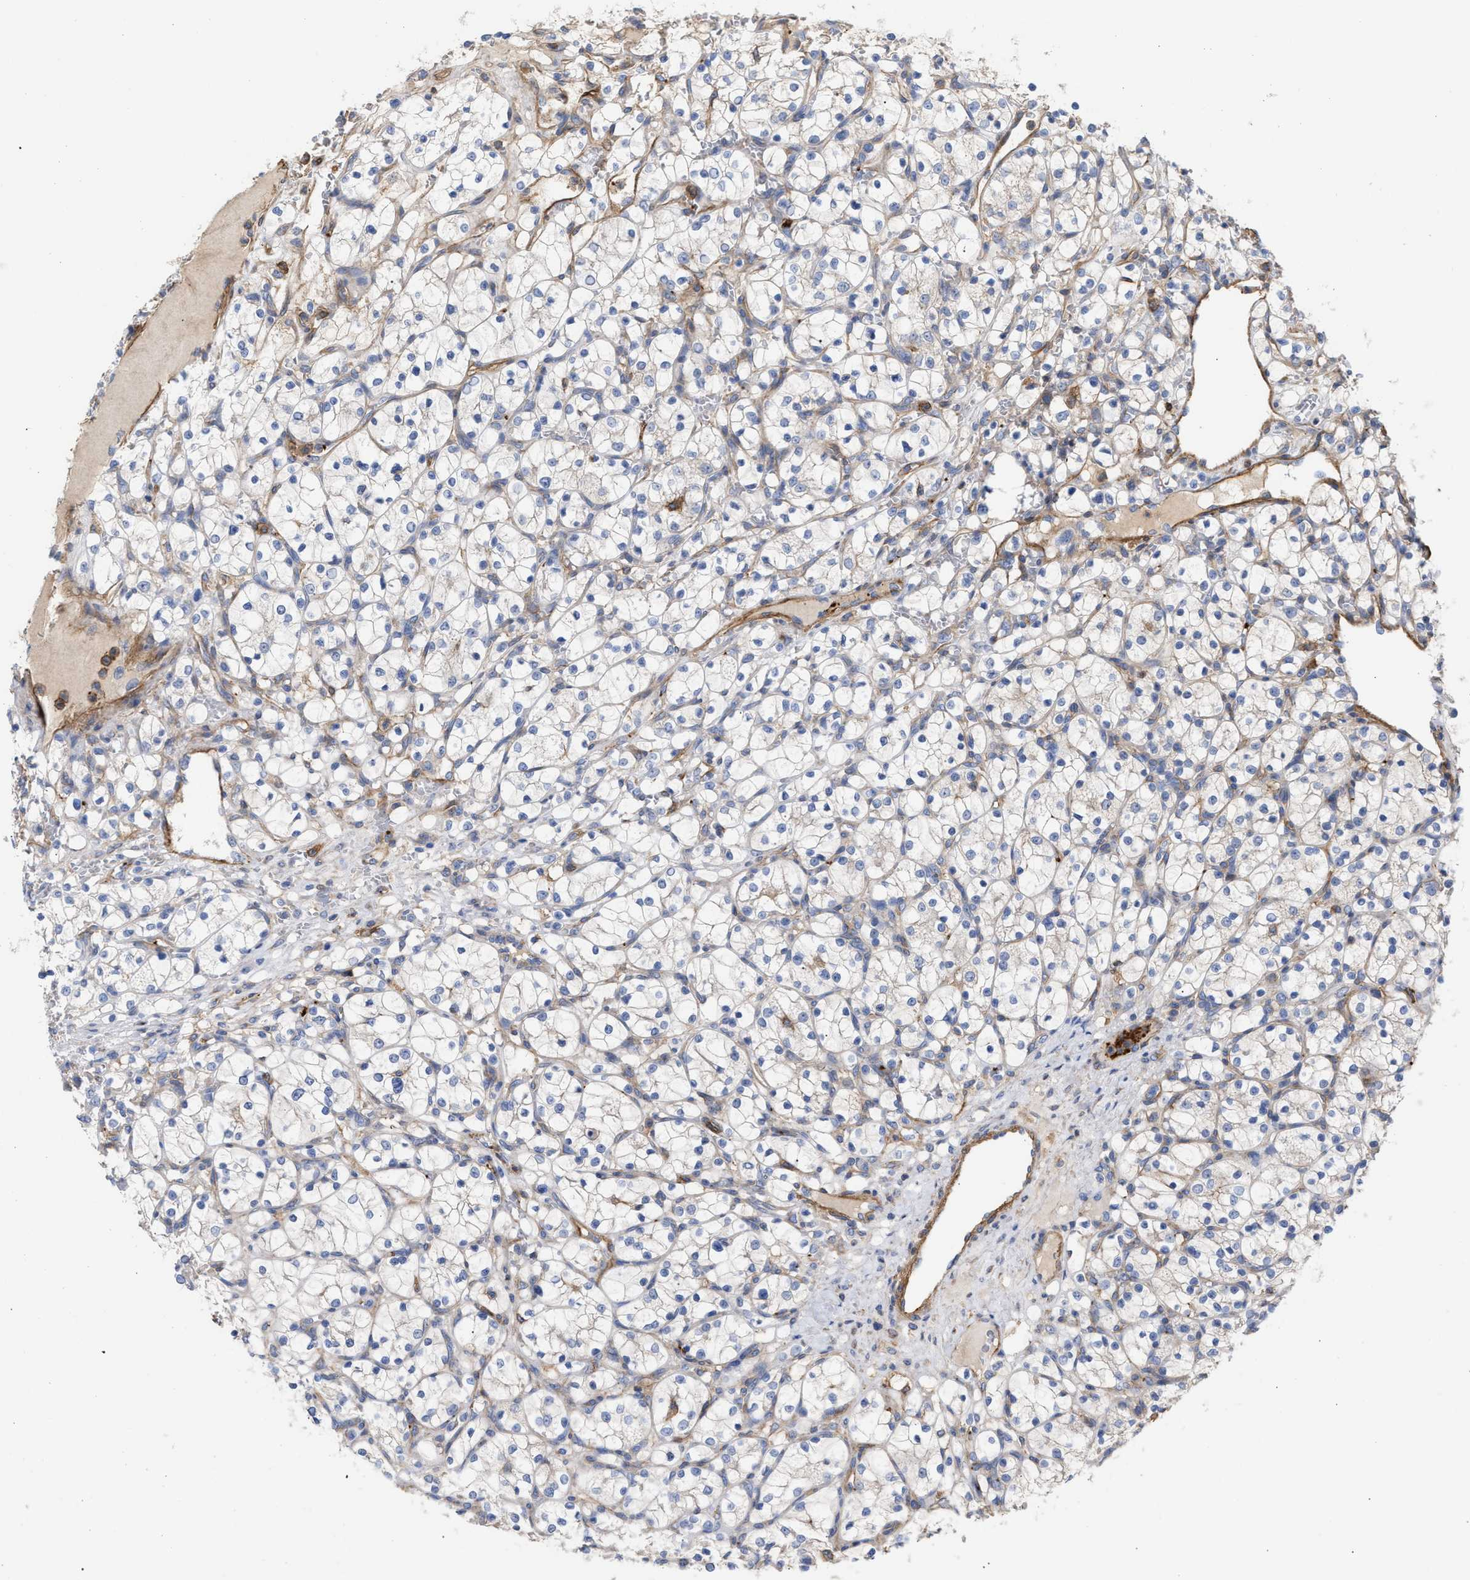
{"staining": {"intensity": "negative", "quantity": "none", "location": "none"}, "tissue": "renal cancer", "cell_type": "Tumor cells", "image_type": "cancer", "snomed": [{"axis": "morphology", "description": "Adenocarcinoma, NOS"}, {"axis": "topography", "description": "Kidney"}], "caption": "There is no significant expression in tumor cells of renal cancer (adenocarcinoma). (DAB (3,3'-diaminobenzidine) immunohistochemistry (IHC) visualized using brightfield microscopy, high magnification).", "gene": "HS3ST5", "patient": {"sex": "female", "age": 69}}